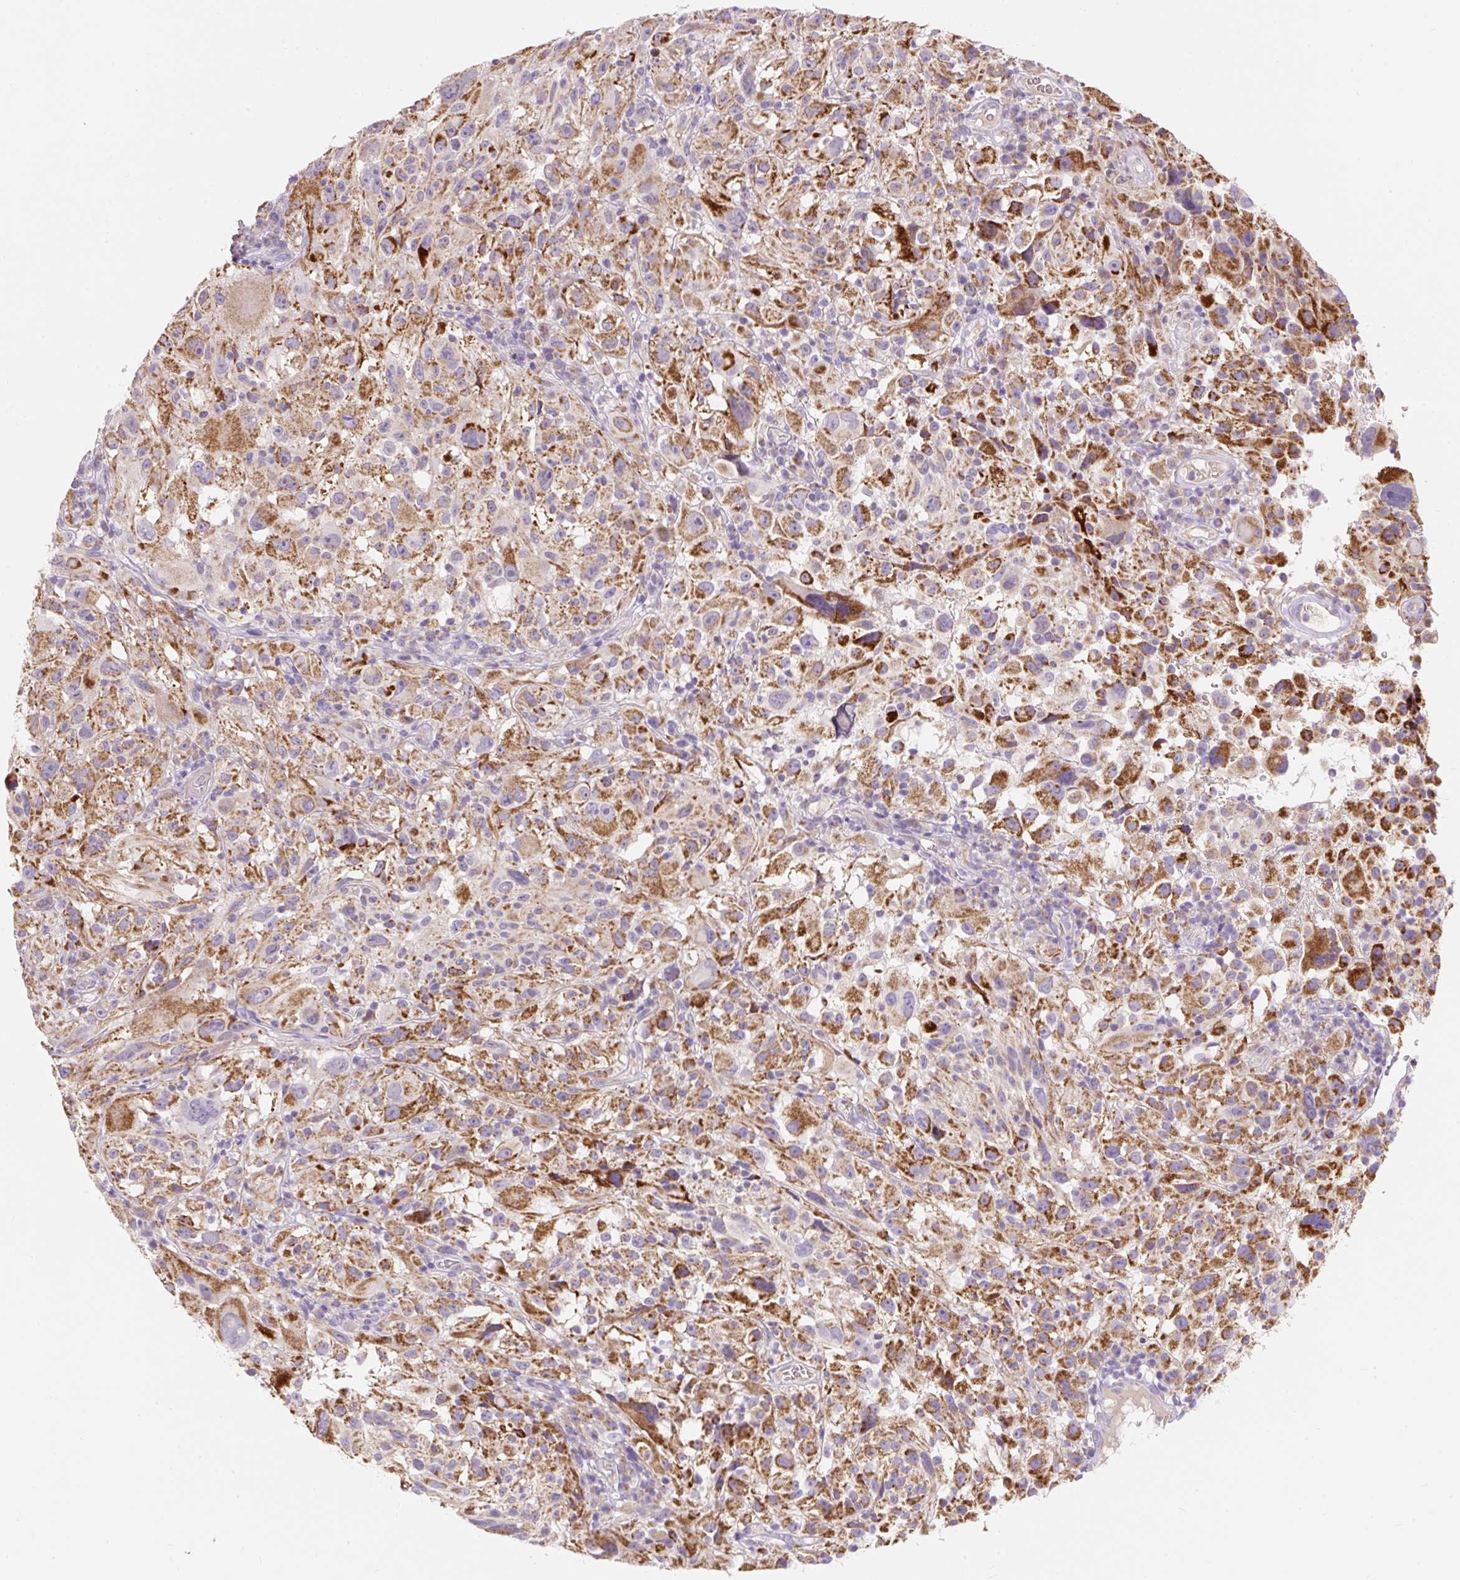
{"staining": {"intensity": "moderate", "quantity": ">75%", "location": "cytoplasmic/membranous"}, "tissue": "melanoma", "cell_type": "Tumor cells", "image_type": "cancer", "snomed": [{"axis": "morphology", "description": "Malignant melanoma, NOS"}, {"axis": "topography", "description": "Skin"}], "caption": "Immunohistochemistry (IHC) (DAB) staining of malignant melanoma reveals moderate cytoplasmic/membranous protein positivity in approximately >75% of tumor cells.", "gene": "PMAIP1", "patient": {"sex": "female", "age": 71}}